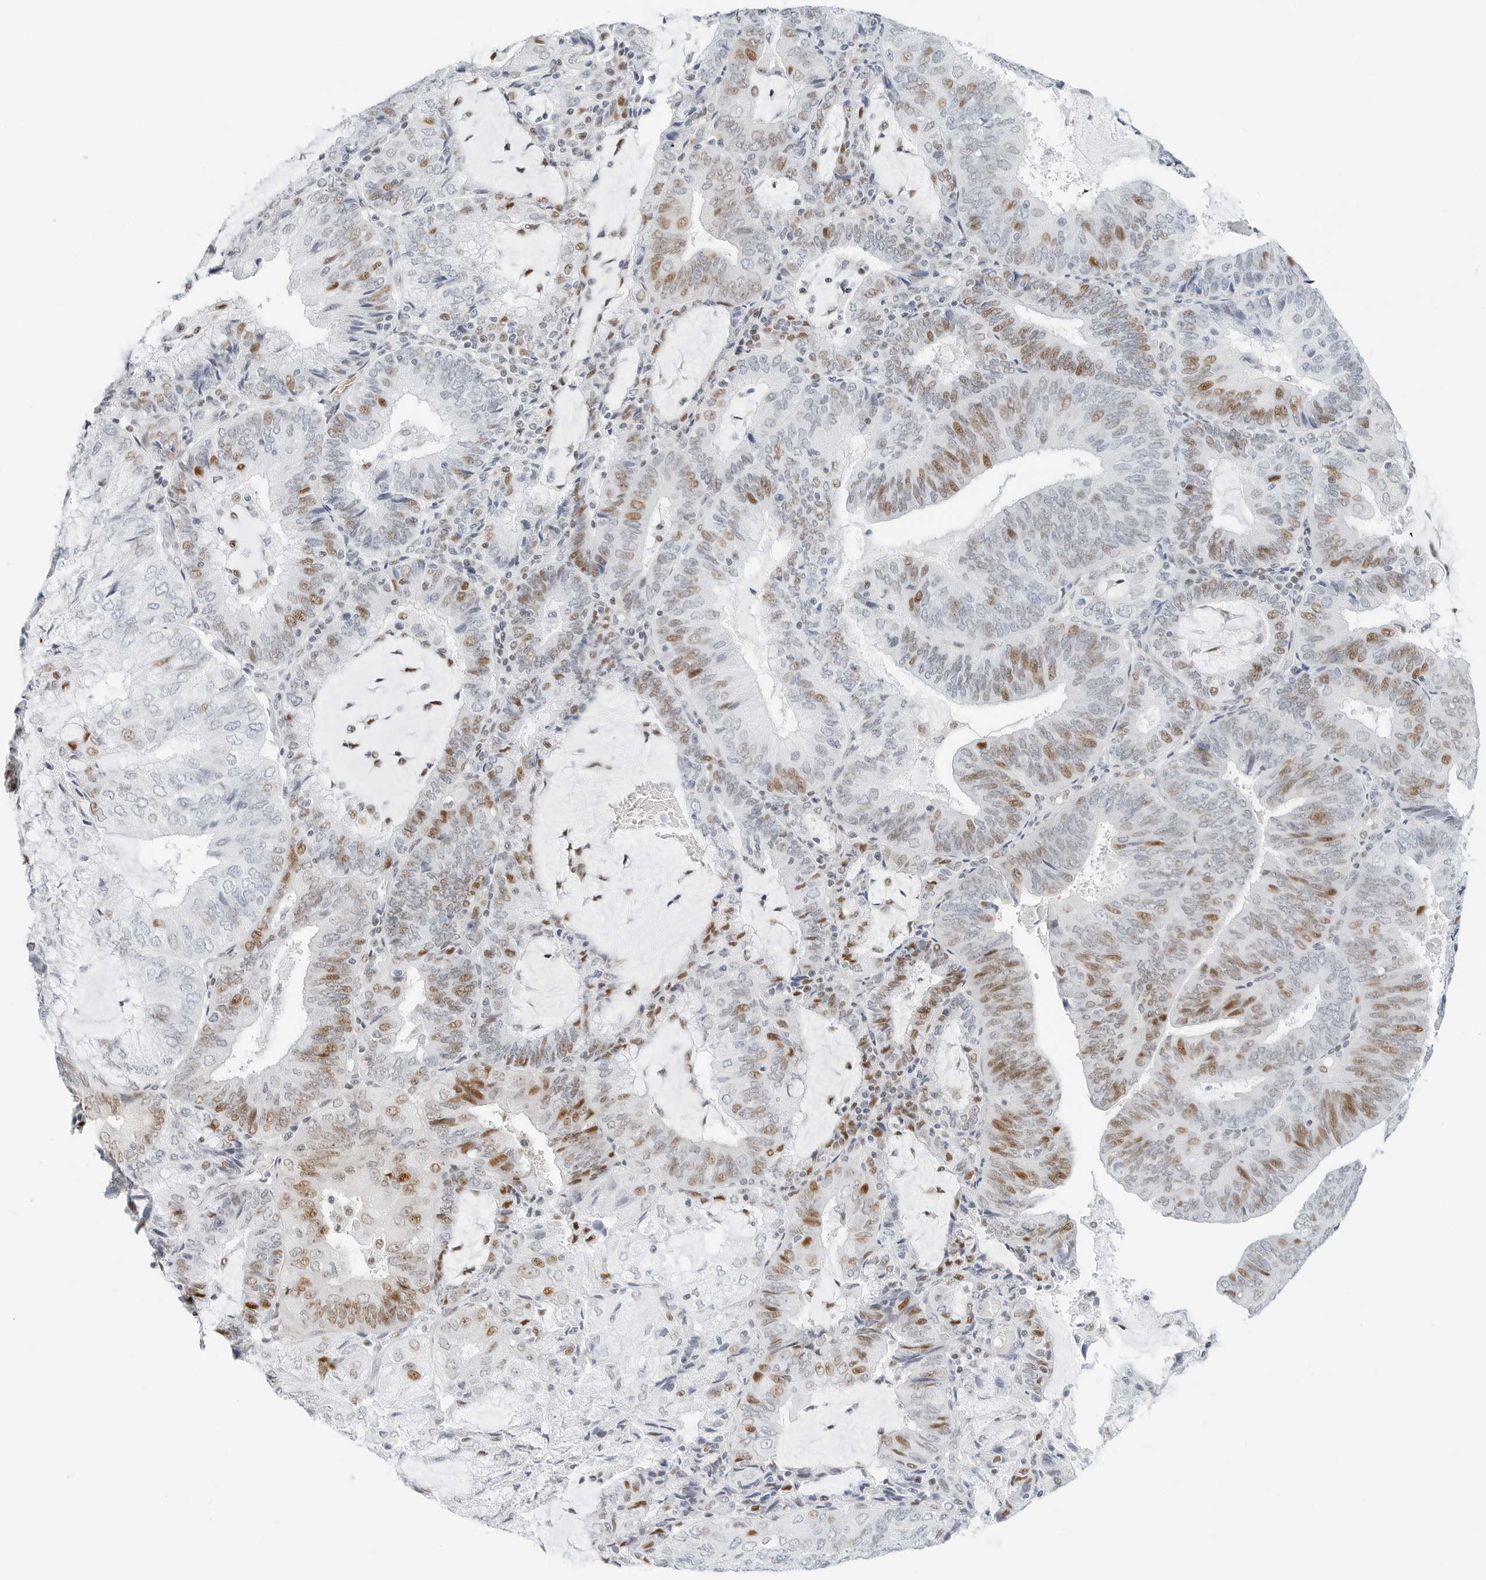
{"staining": {"intensity": "moderate", "quantity": "25%-75%", "location": "nuclear"}, "tissue": "endometrial cancer", "cell_type": "Tumor cells", "image_type": "cancer", "snomed": [{"axis": "morphology", "description": "Adenocarcinoma, NOS"}, {"axis": "topography", "description": "Endometrium"}], "caption": "The immunohistochemical stain shows moderate nuclear staining in tumor cells of endometrial cancer (adenocarcinoma) tissue.", "gene": "NTMT2", "patient": {"sex": "female", "age": 81}}